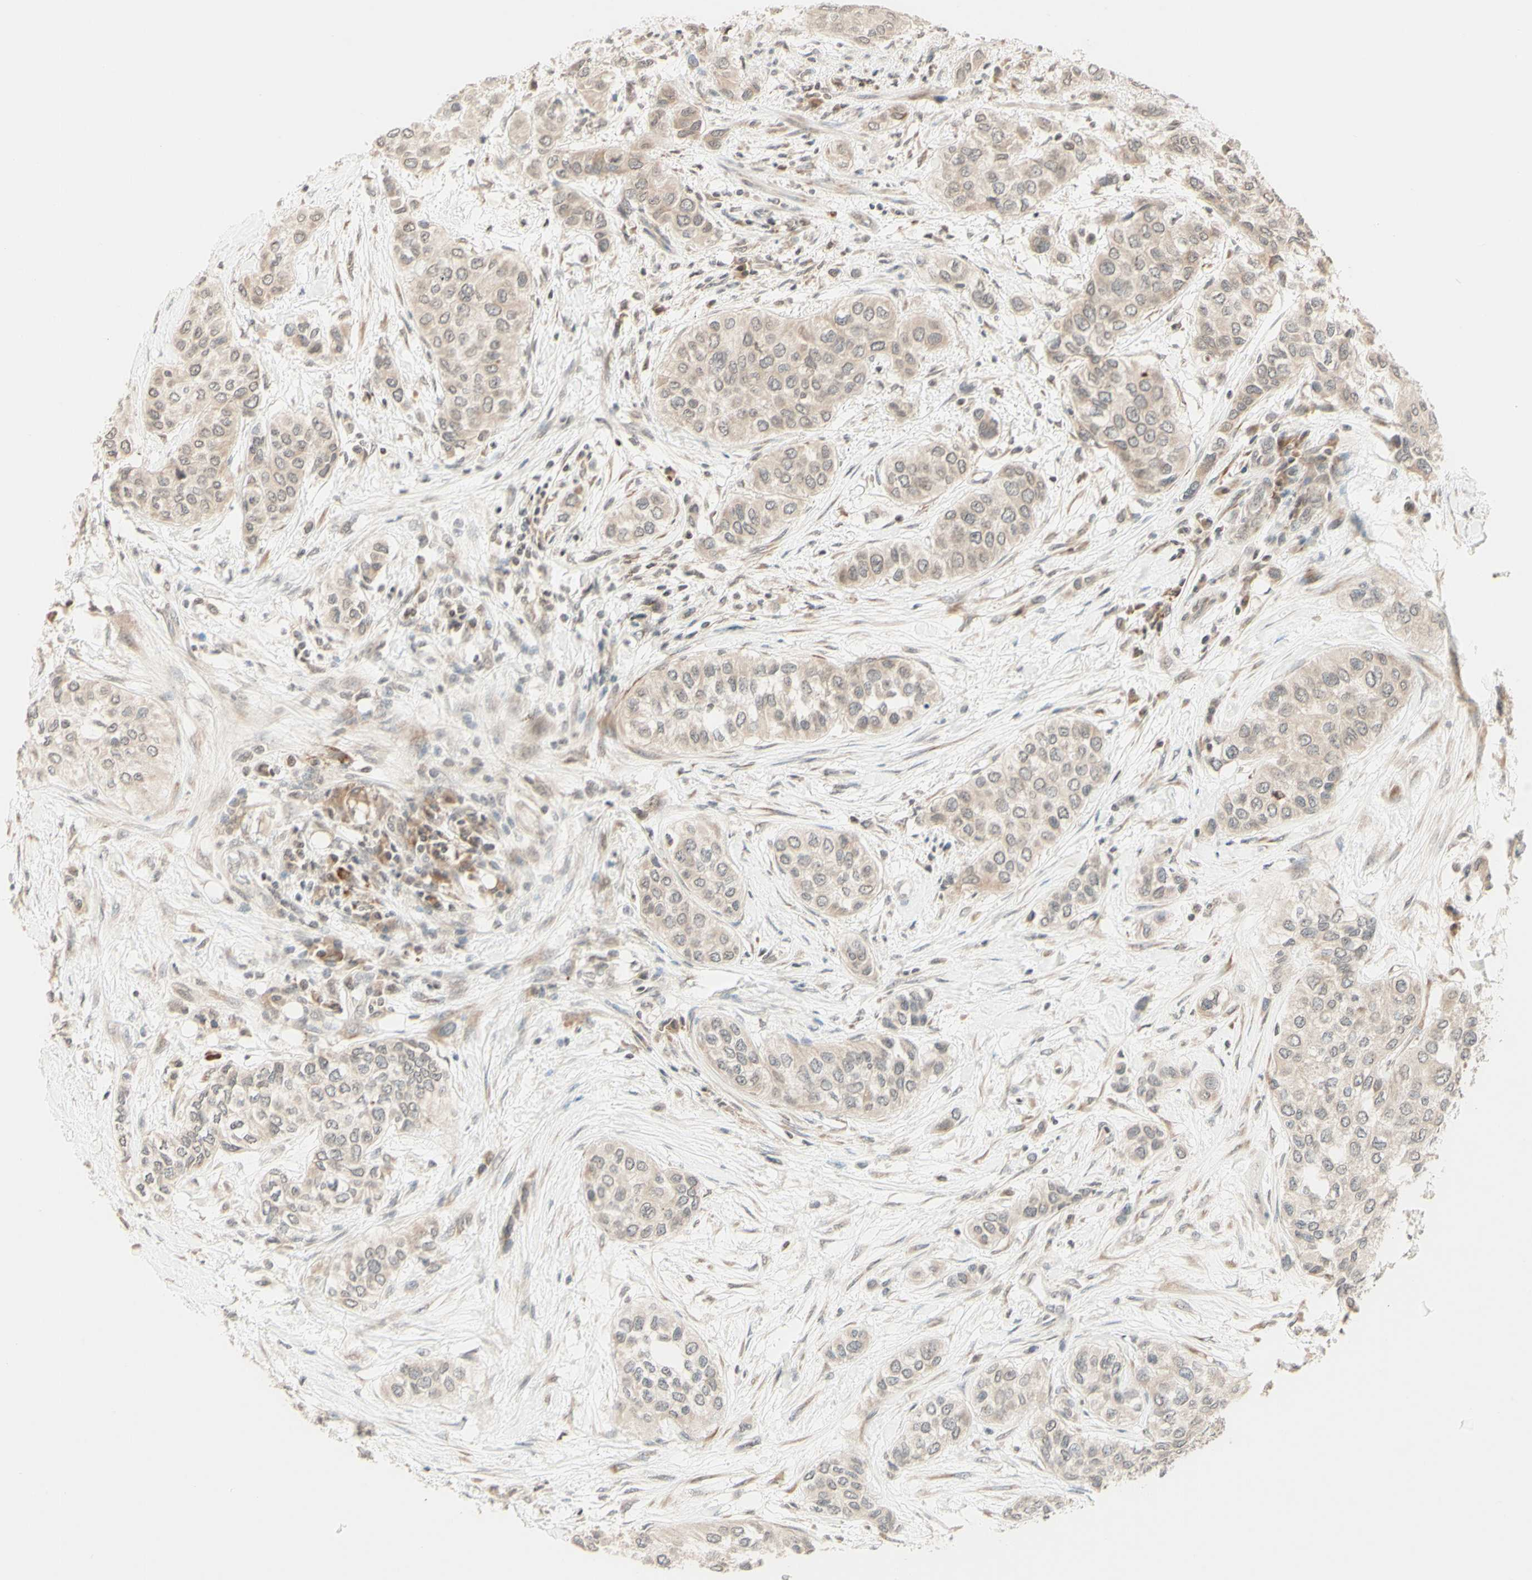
{"staining": {"intensity": "weak", "quantity": ">75%", "location": "cytoplasmic/membranous"}, "tissue": "urothelial cancer", "cell_type": "Tumor cells", "image_type": "cancer", "snomed": [{"axis": "morphology", "description": "Urothelial carcinoma, High grade"}, {"axis": "topography", "description": "Urinary bladder"}], "caption": "About >75% of tumor cells in human urothelial cancer display weak cytoplasmic/membranous protein positivity as visualized by brown immunohistochemical staining.", "gene": "ZW10", "patient": {"sex": "female", "age": 56}}